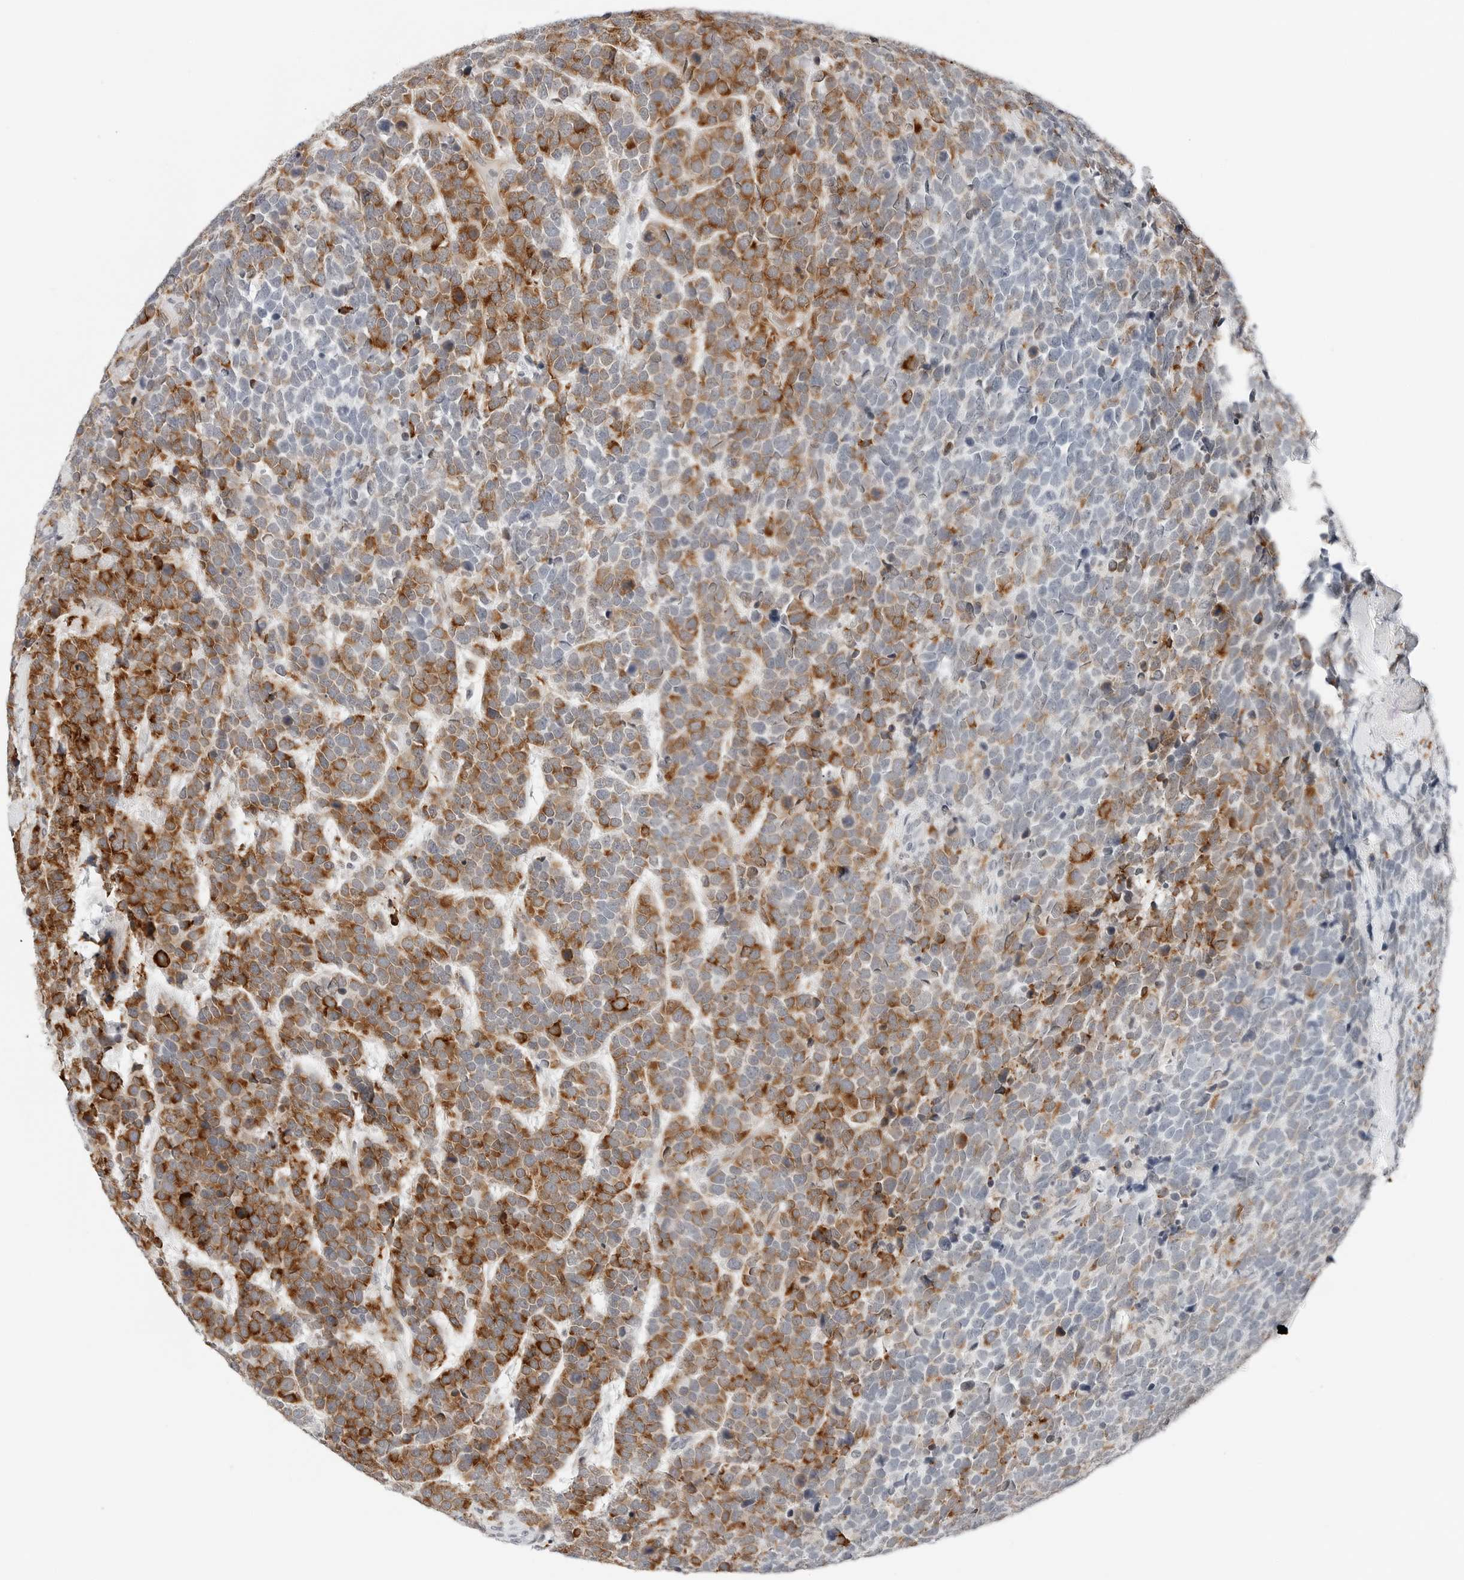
{"staining": {"intensity": "strong", "quantity": "25%-75%", "location": "cytoplasmic/membranous"}, "tissue": "urothelial cancer", "cell_type": "Tumor cells", "image_type": "cancer", "snomed": [{"axis": "morphology", "description": "Urothelial carcinoma, High grade"}, {"axis": "topography", "description": "Urinary bladder"}], "caption": "Tumor cells show high levels of strong cytoplasmic/membranous positivity in about 25%-75% of cells in urothelial carcinoma (high-grade). The staining was performed using DAB (3,3'-diaminobenzidine), with brown indicating positive protein expression. Nuclei are stained blue with hematoxylin.", "gene": "P4HA2", "patient": {"sex": "female", "age": 82}}